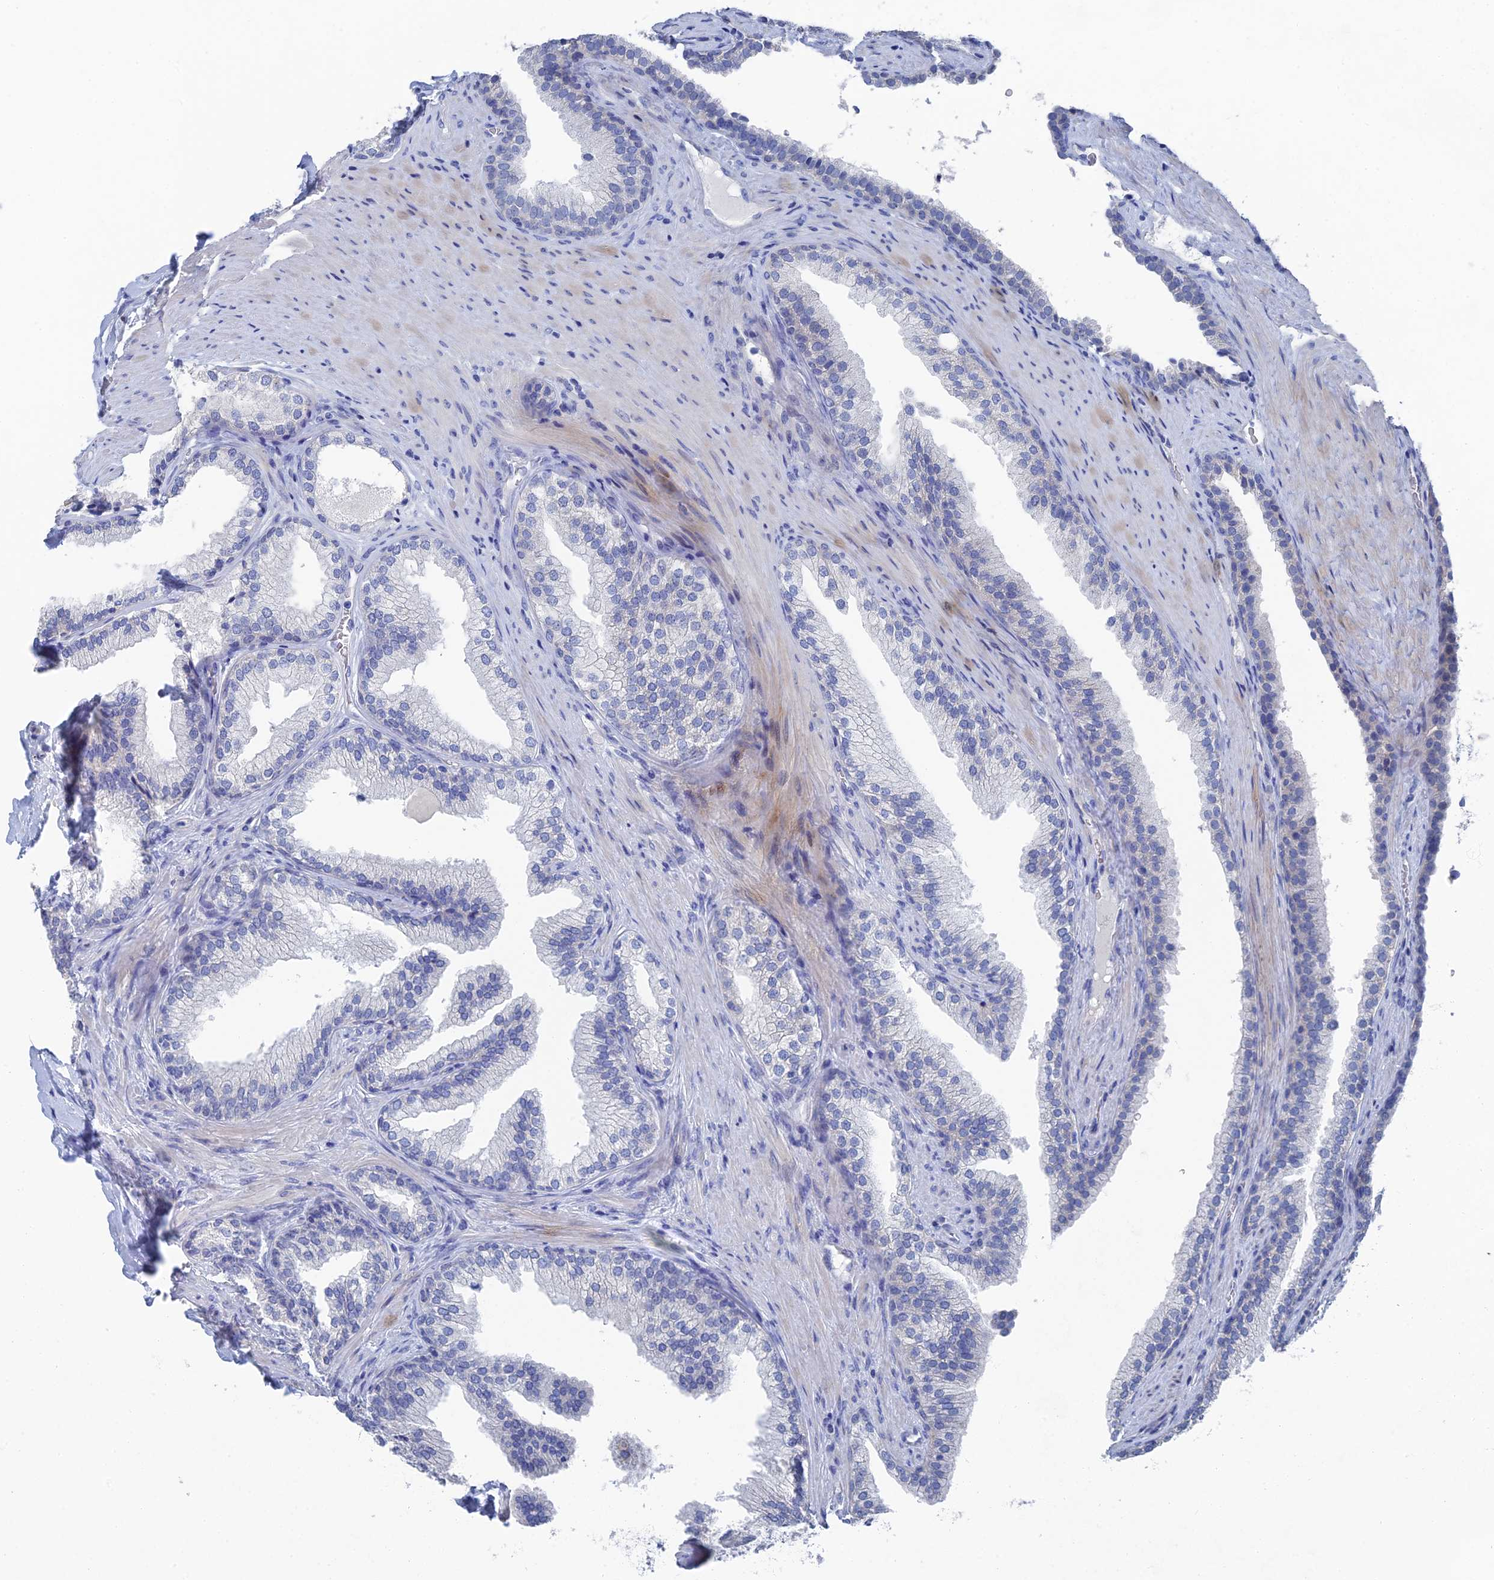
{"staining": {"intensity": "negative", "quantity": "none", "location": "none"}, "tissue": "prostate", "cell_type": "Glandular cells", "image_type": "normal", "snomed": [{"axis": "morphology", "description": "Normal tissue, NOS"}, {"axis": "topography", "description": "Prostate"}], "caption": "Prostate stained for a protein using immunohistochemistry (IHC) reveals no positivity glandular cells.", "gene": "GFAP", "patient": {"sex": "male", "age": 76}}